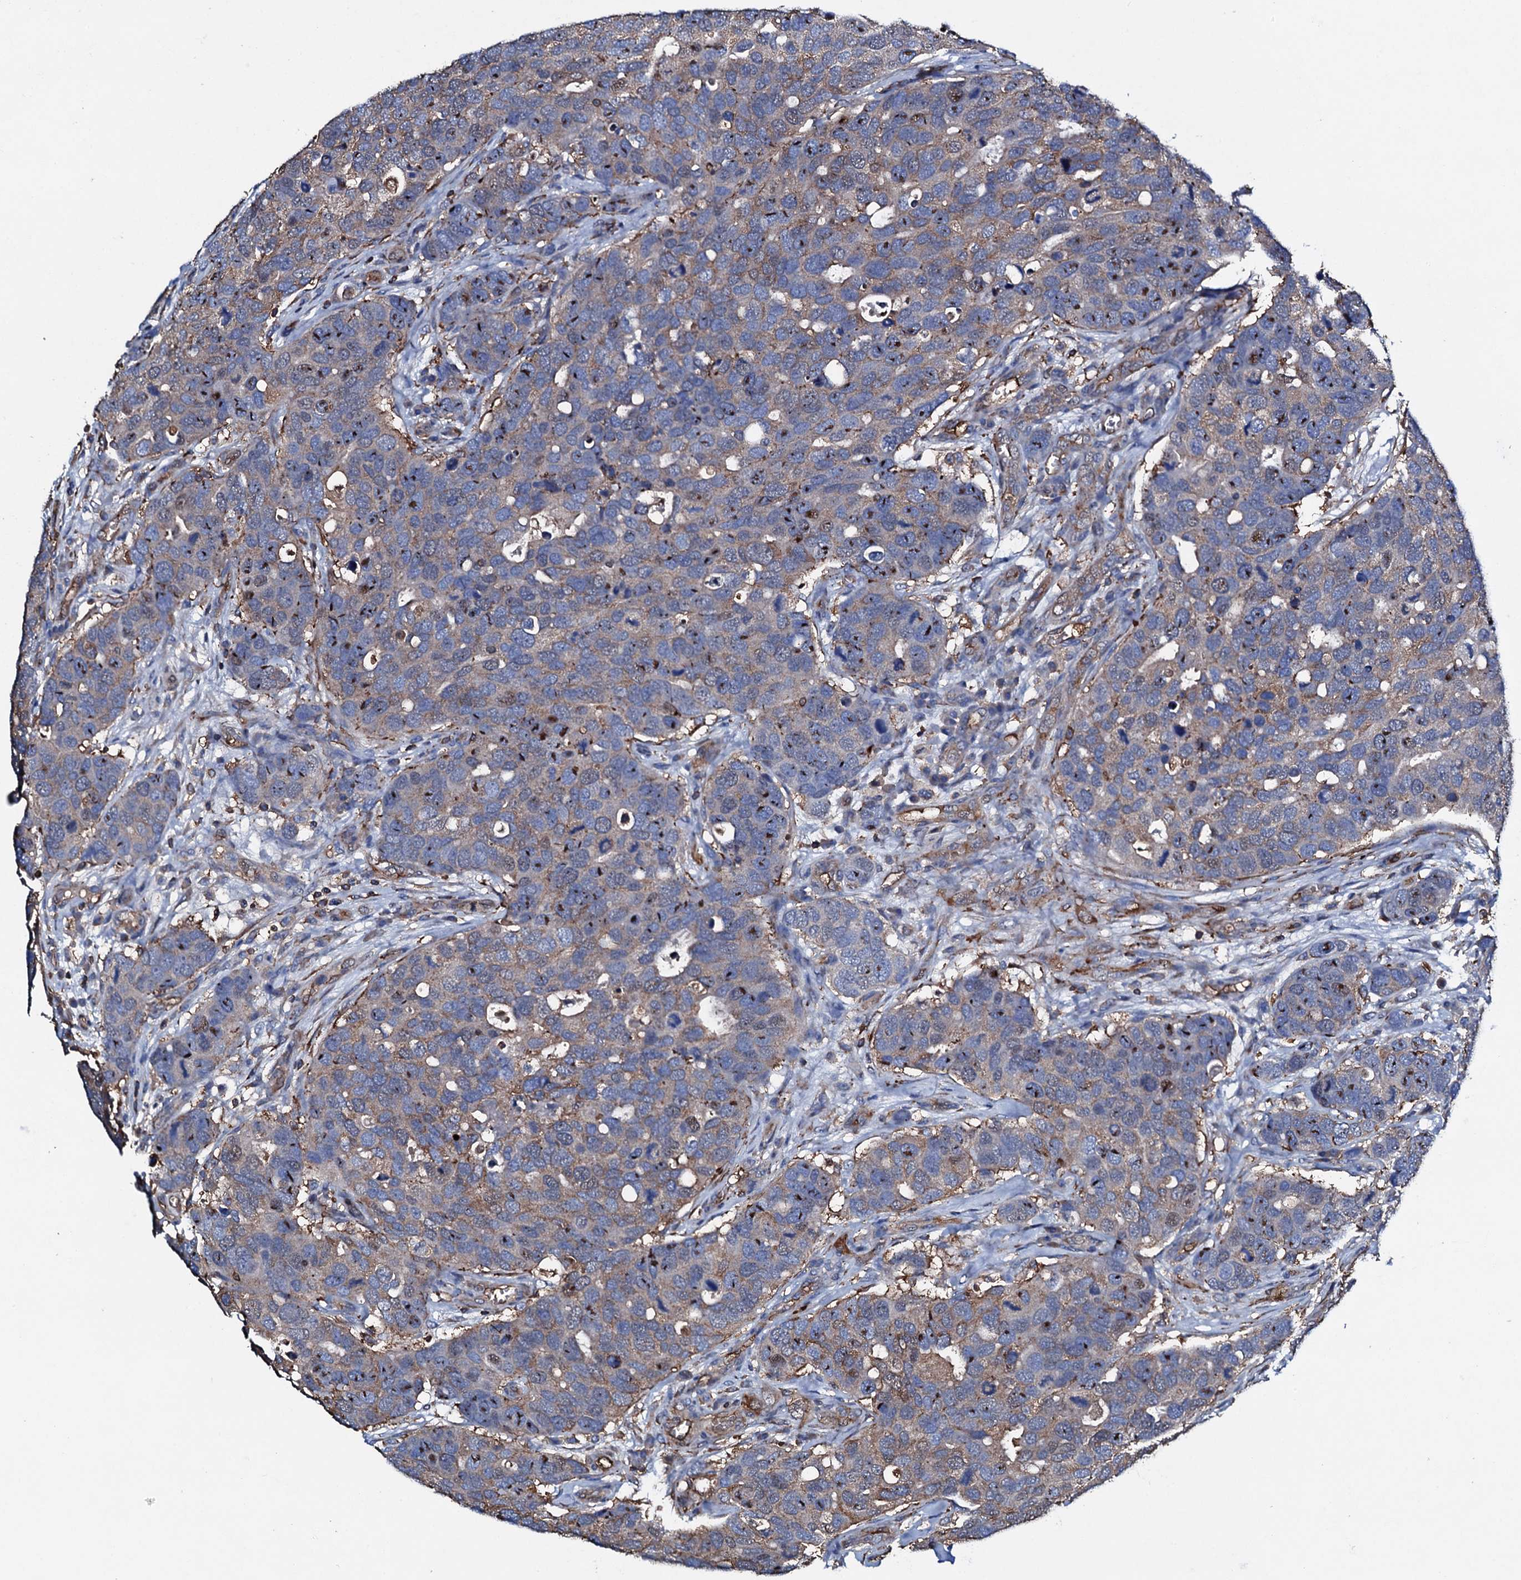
{"staining": {"intensity": "moderate", "quantity": "<25%", "location": "nuclear"}, "tissue": "breast cancer", "cell_type": "Tumor cells", "image_type": "cancer", "snomed": [{"axis": "morphology", "description": "Duct carcinoma"}, {"axis": "topography", "description": "Breast"}], "caption": "Moderate nuclear expression for a protein is identified in approximately <25% of tumor cells of invasive ductal carcinoma (breast) using IHC.", "gene": "MS4A4E", "patient": {"sex": "female", "age": 83}}